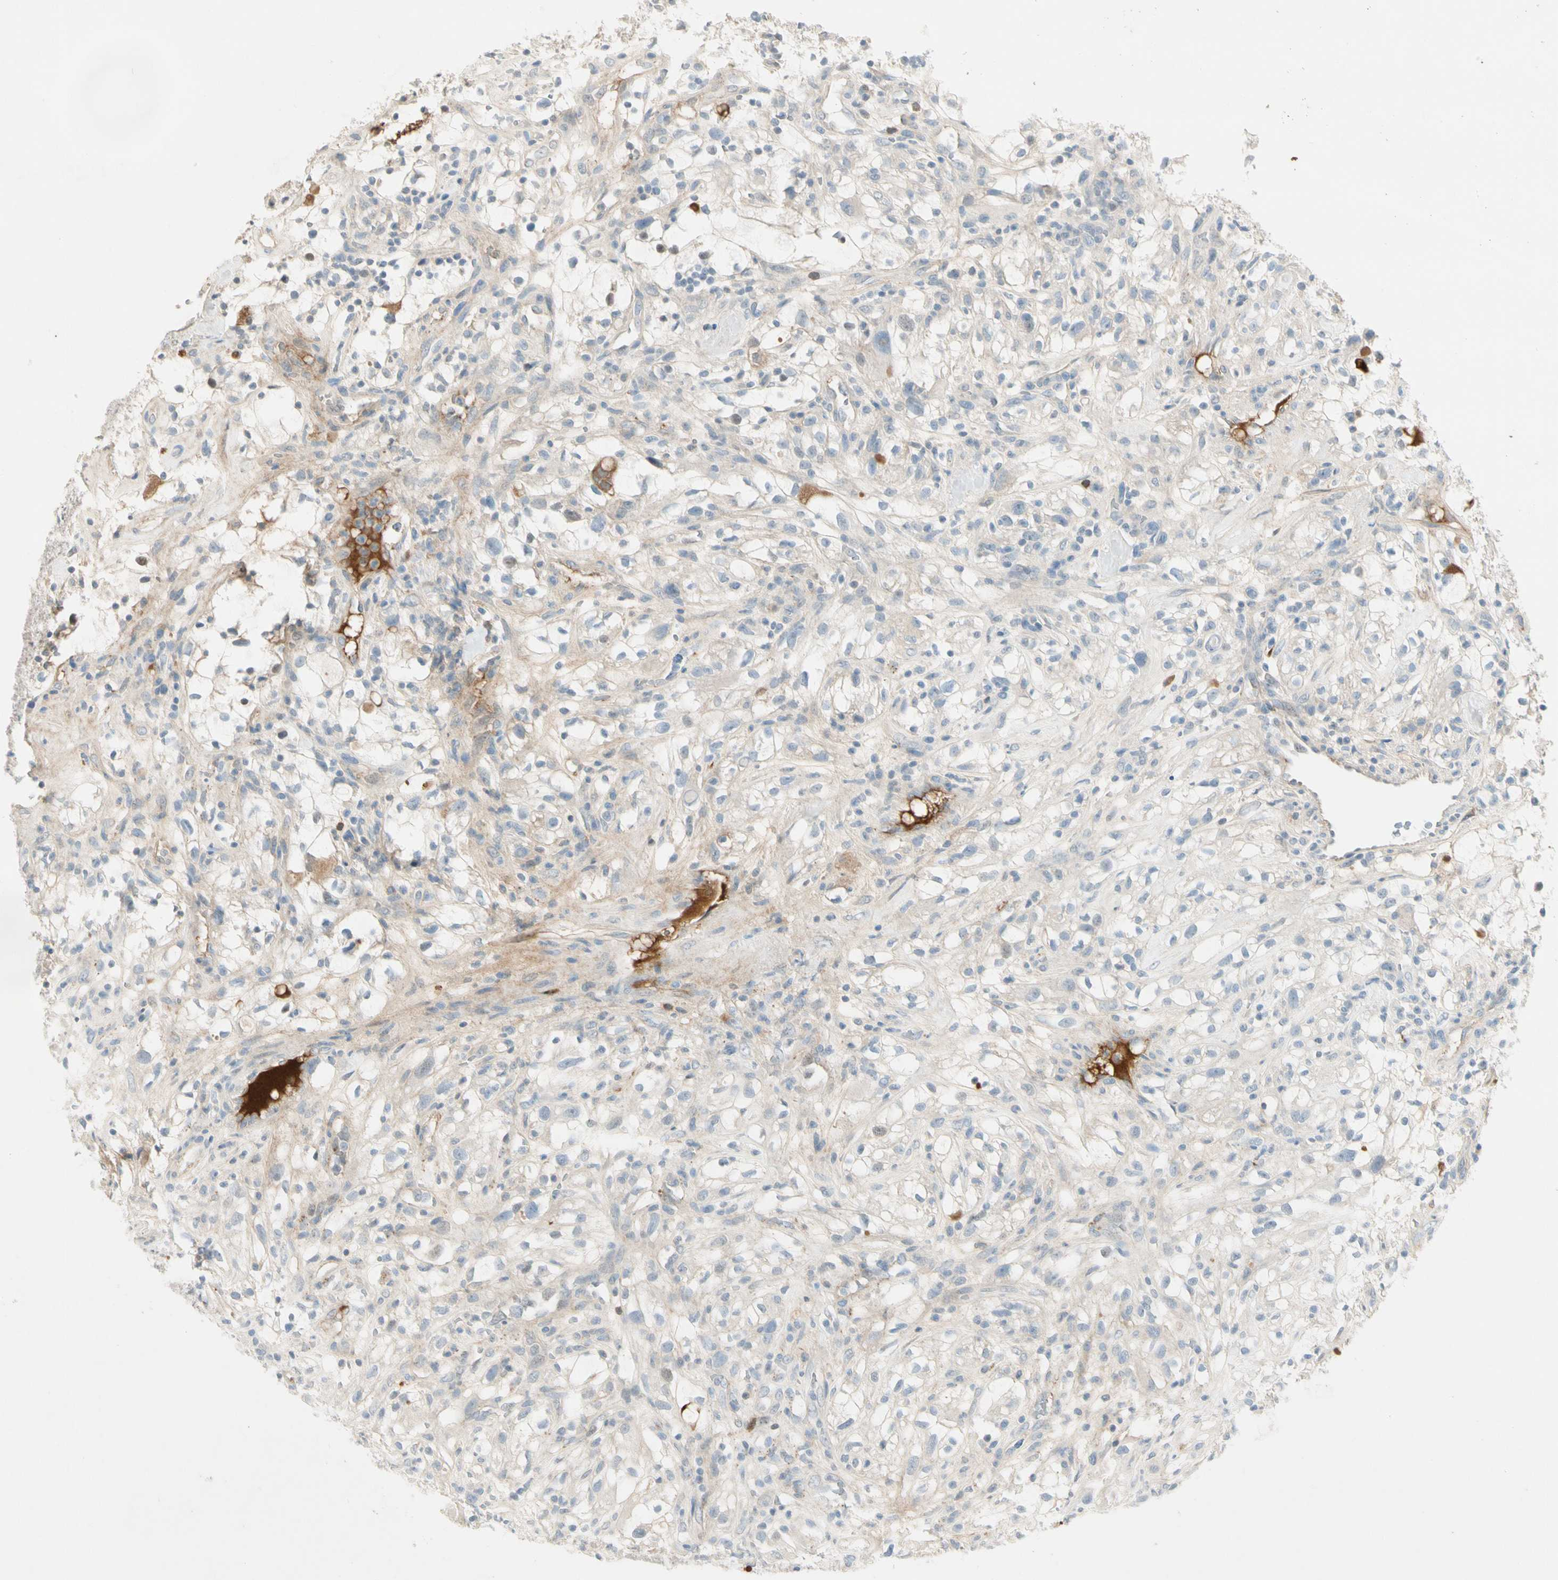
{"staining": {"intensity": "negative", "quantity": "none", "location": "none"}, "tissue": "renal cancer", "cell_type": "Tumor cells", "image_type": "cancer", "snomed": [{"axis": "morphology", "description": "Adenocarcinoma, NOS"}, {"axis": "topography", "description": "Kidney"}], "caption": "Tumor cells show no significant protein expression in renal adenocarcinoma.", "gene": "SERPIND1", "patient": {"sex": "female", "age": 60}}